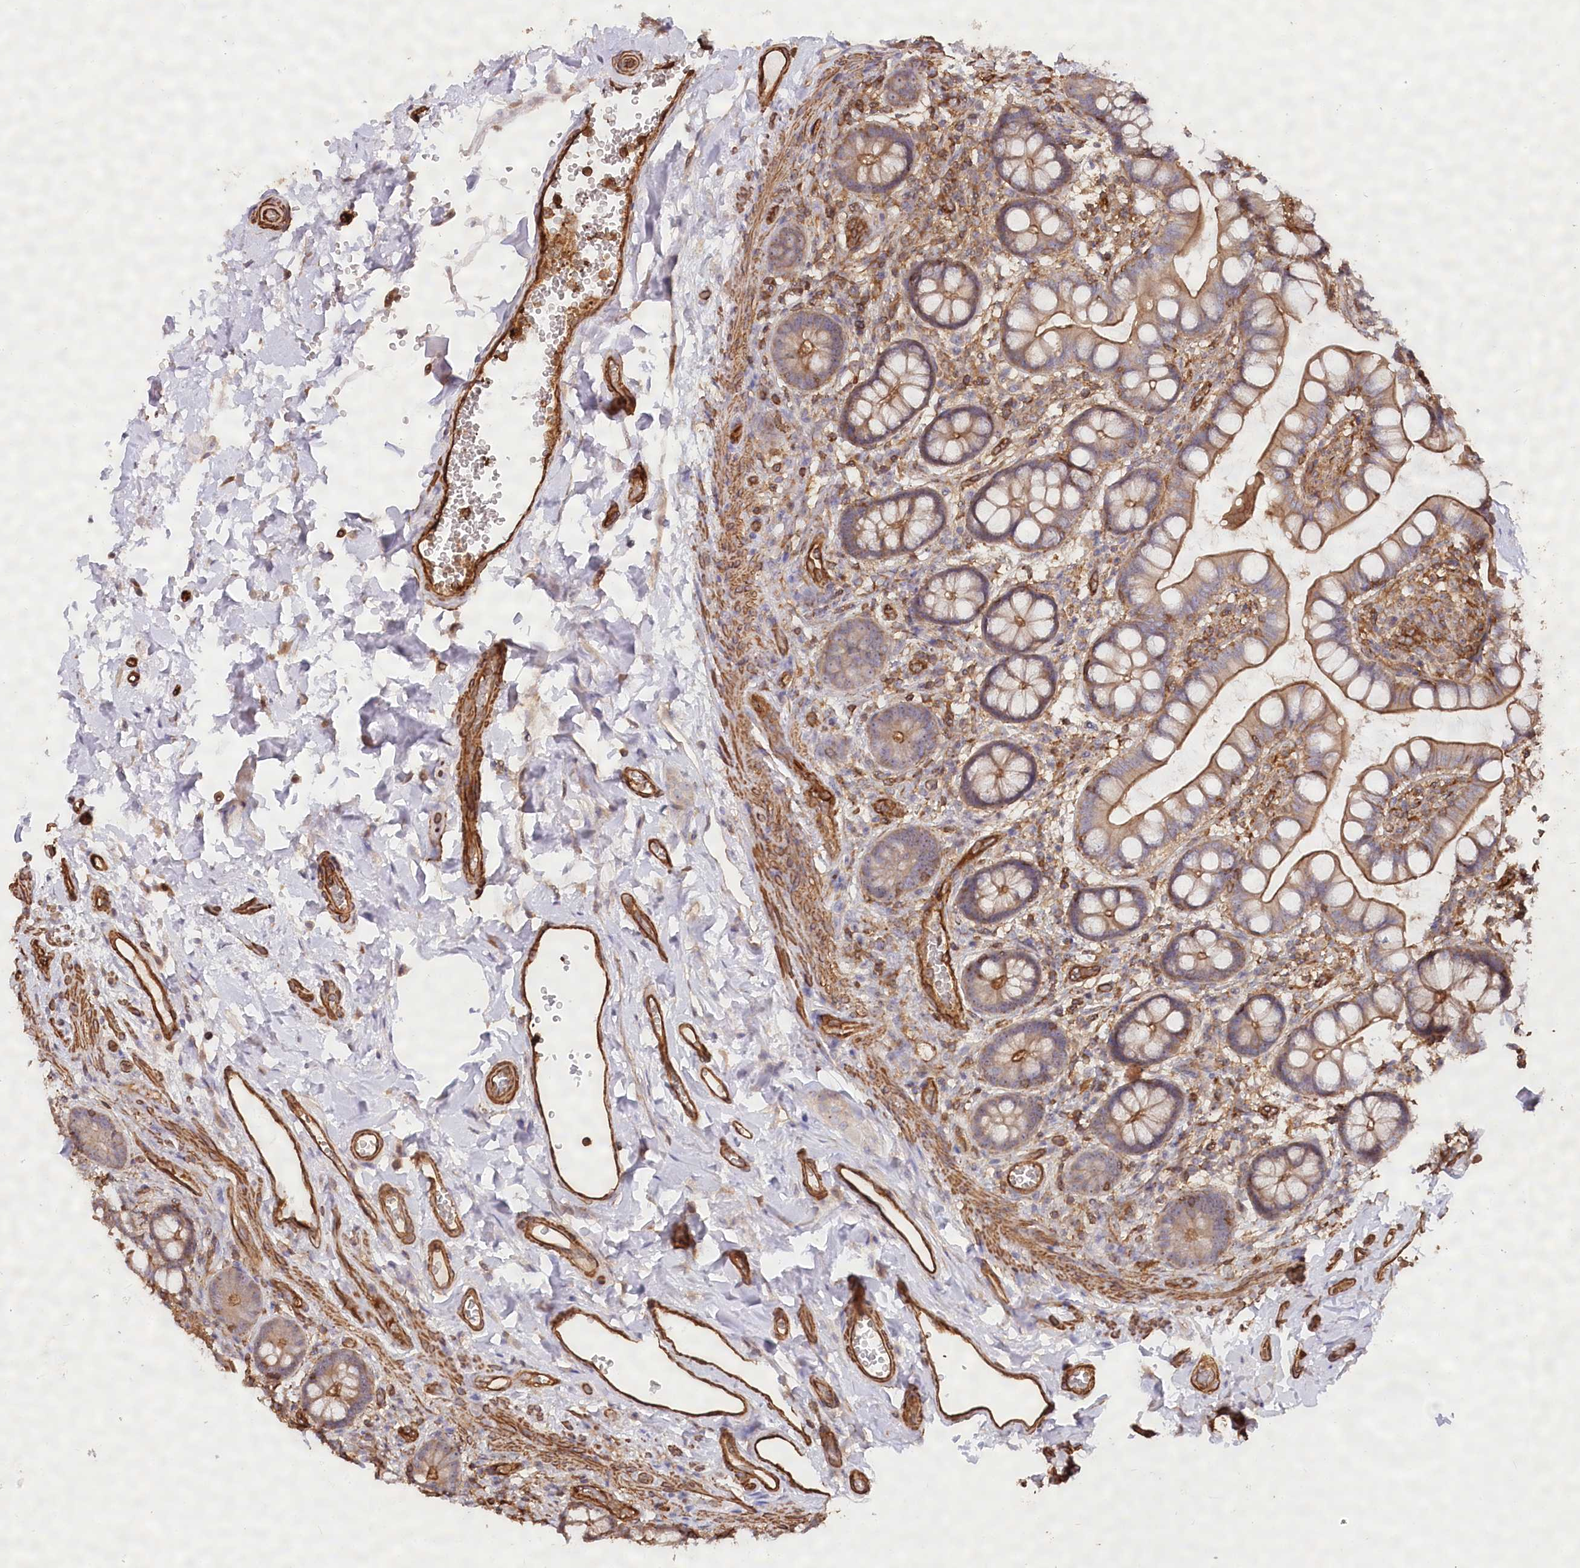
{"staining": {"intensity": "moderate", "quantity": "25%-75%", "location": "cytoplasmic/membranous"}, "tissue": "small intestine", "cell_type": "Glandular cells", "image_type": "normal", "snomed": [{"axis": "morphology", "description": "Normal tissue, NOS"}, {"axis": "topography", "description": "Small intestine"}], "caption": "DAB immunohistochemical staining of normal human small intestine demonstrates moderate cytoplasmic/membranous protein positivity in approximately 25%-75% of glandular cells. (Stains: DAB (3,3'-diaminobenzidine) in brown, nuclei in blue, Microscopy: brightfield microscopy at high magnification).", "gene": "WDR36", "patient": {"sex": "male", "age": 52}}